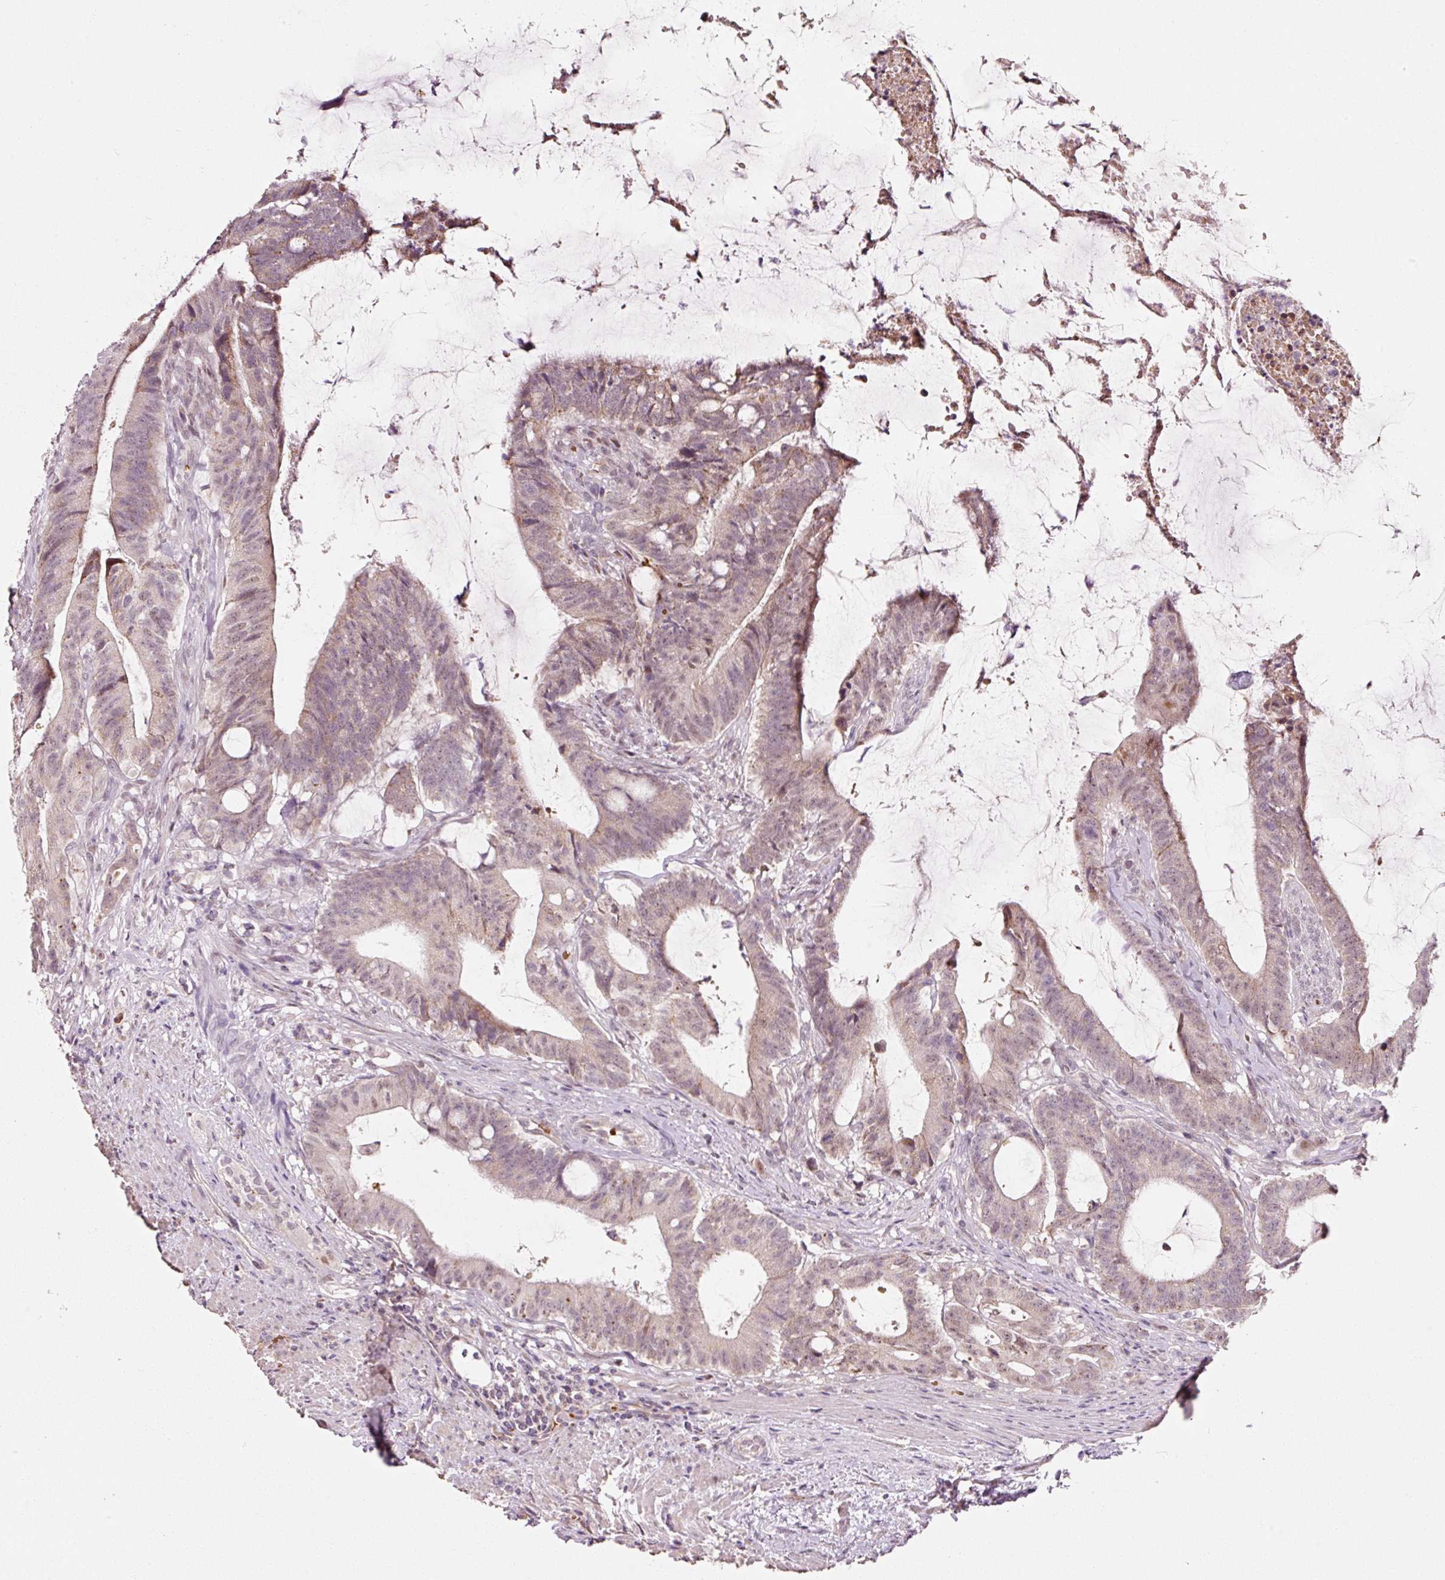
{"staining": {"intensity": "weak", "quantity": "25%-75%", "location": "cytoplasmic/membranous,nuclear"}, "tissue": "colorectal cancer", "cell_type": "Tumor cells", "image_type": "cancer", "snomed": [{"axis": "morphology", "description": "Adenocarcinoma, NOS"}, {"axis": "topography", "description": "Colon"}], "caption": "A brown stain shows weak cytoplasmic/membranous and nuclear staining of a protein in colorectal adenocarcinoma tumor cells. (brown staining indicates protein expression, while blue staining denotes nuclei).", "gene": "ZNF460", "patient": {"sex": "female", "age": 43}}